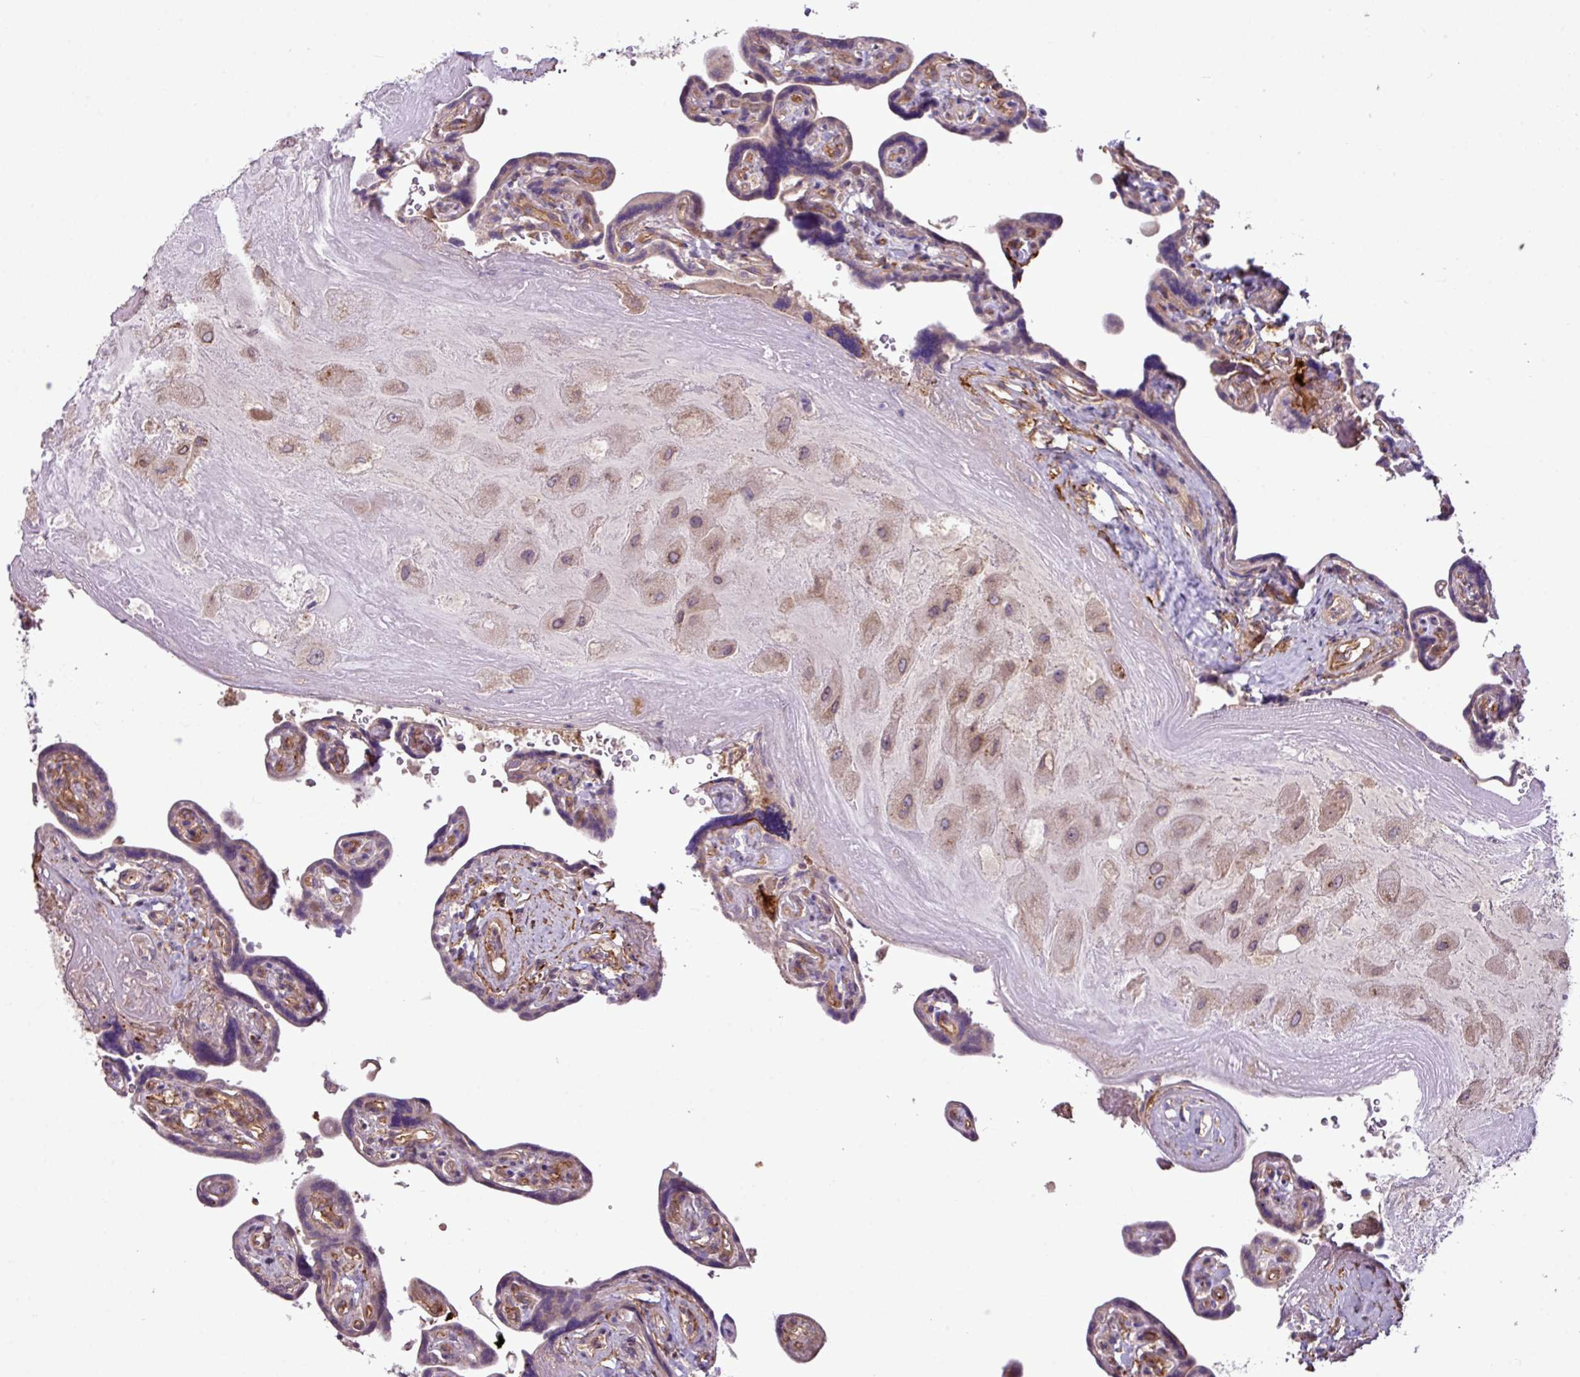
{"staining": {"intensity": "weak", "quantity": "<25%", "location": "cytoplasmic/membranous"}, "tissue": "placenta", "cell_type": "Decidual cells", "image_type": "normal", "snomed": [{"axis": "morphology", "description": "Normal tissue, NOS"}, {"axis": "topography", "description": "Placenta"}], "caption": "This is an immunohistochemistry (IHC) micrograph of normal human placenta. There is no staining in decidual cells.", "gene": "XIAP", "patient": {"sex": "female", "age": 32}}